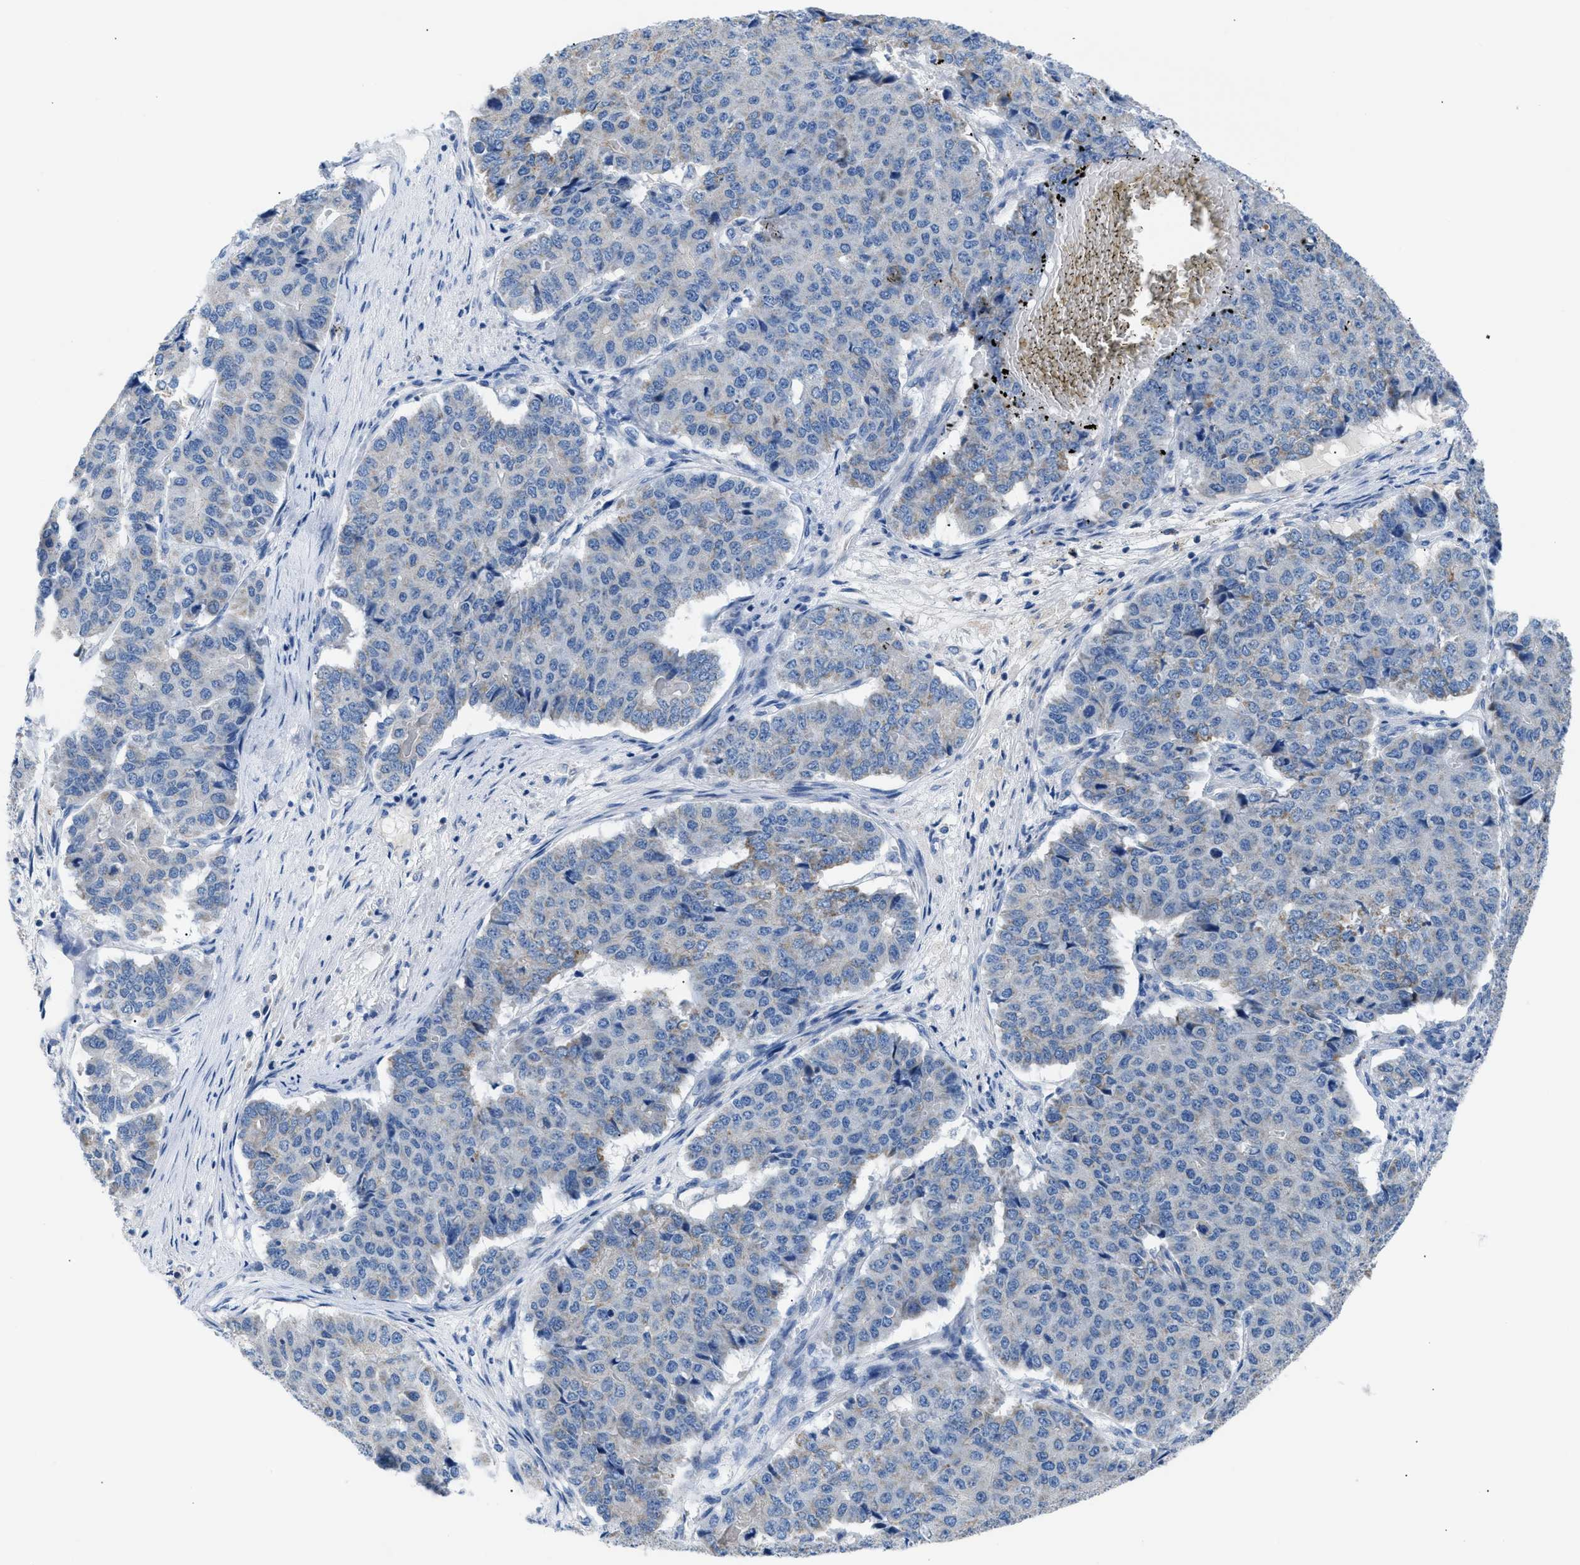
{"staining": {"intensity": "weak", "quantity": "<25%", "location": "cytoplasmic/membranous"}, "tissue": "pancreatic cancer", "cell_type": "Tumor cells", "image_type": "cancer", "snomed": [{"axis": "morphology", "description": "Adenocarcinoma, NOS"}, {"axis": "topography", "description": "Pancreas"}], "caption": "Micrograph shows no significant protein expression in tumor cells of adenocarcinoma (pancreatic).", "gene": "ILDR1", "patient": {"sex": "male", "age": 50}}